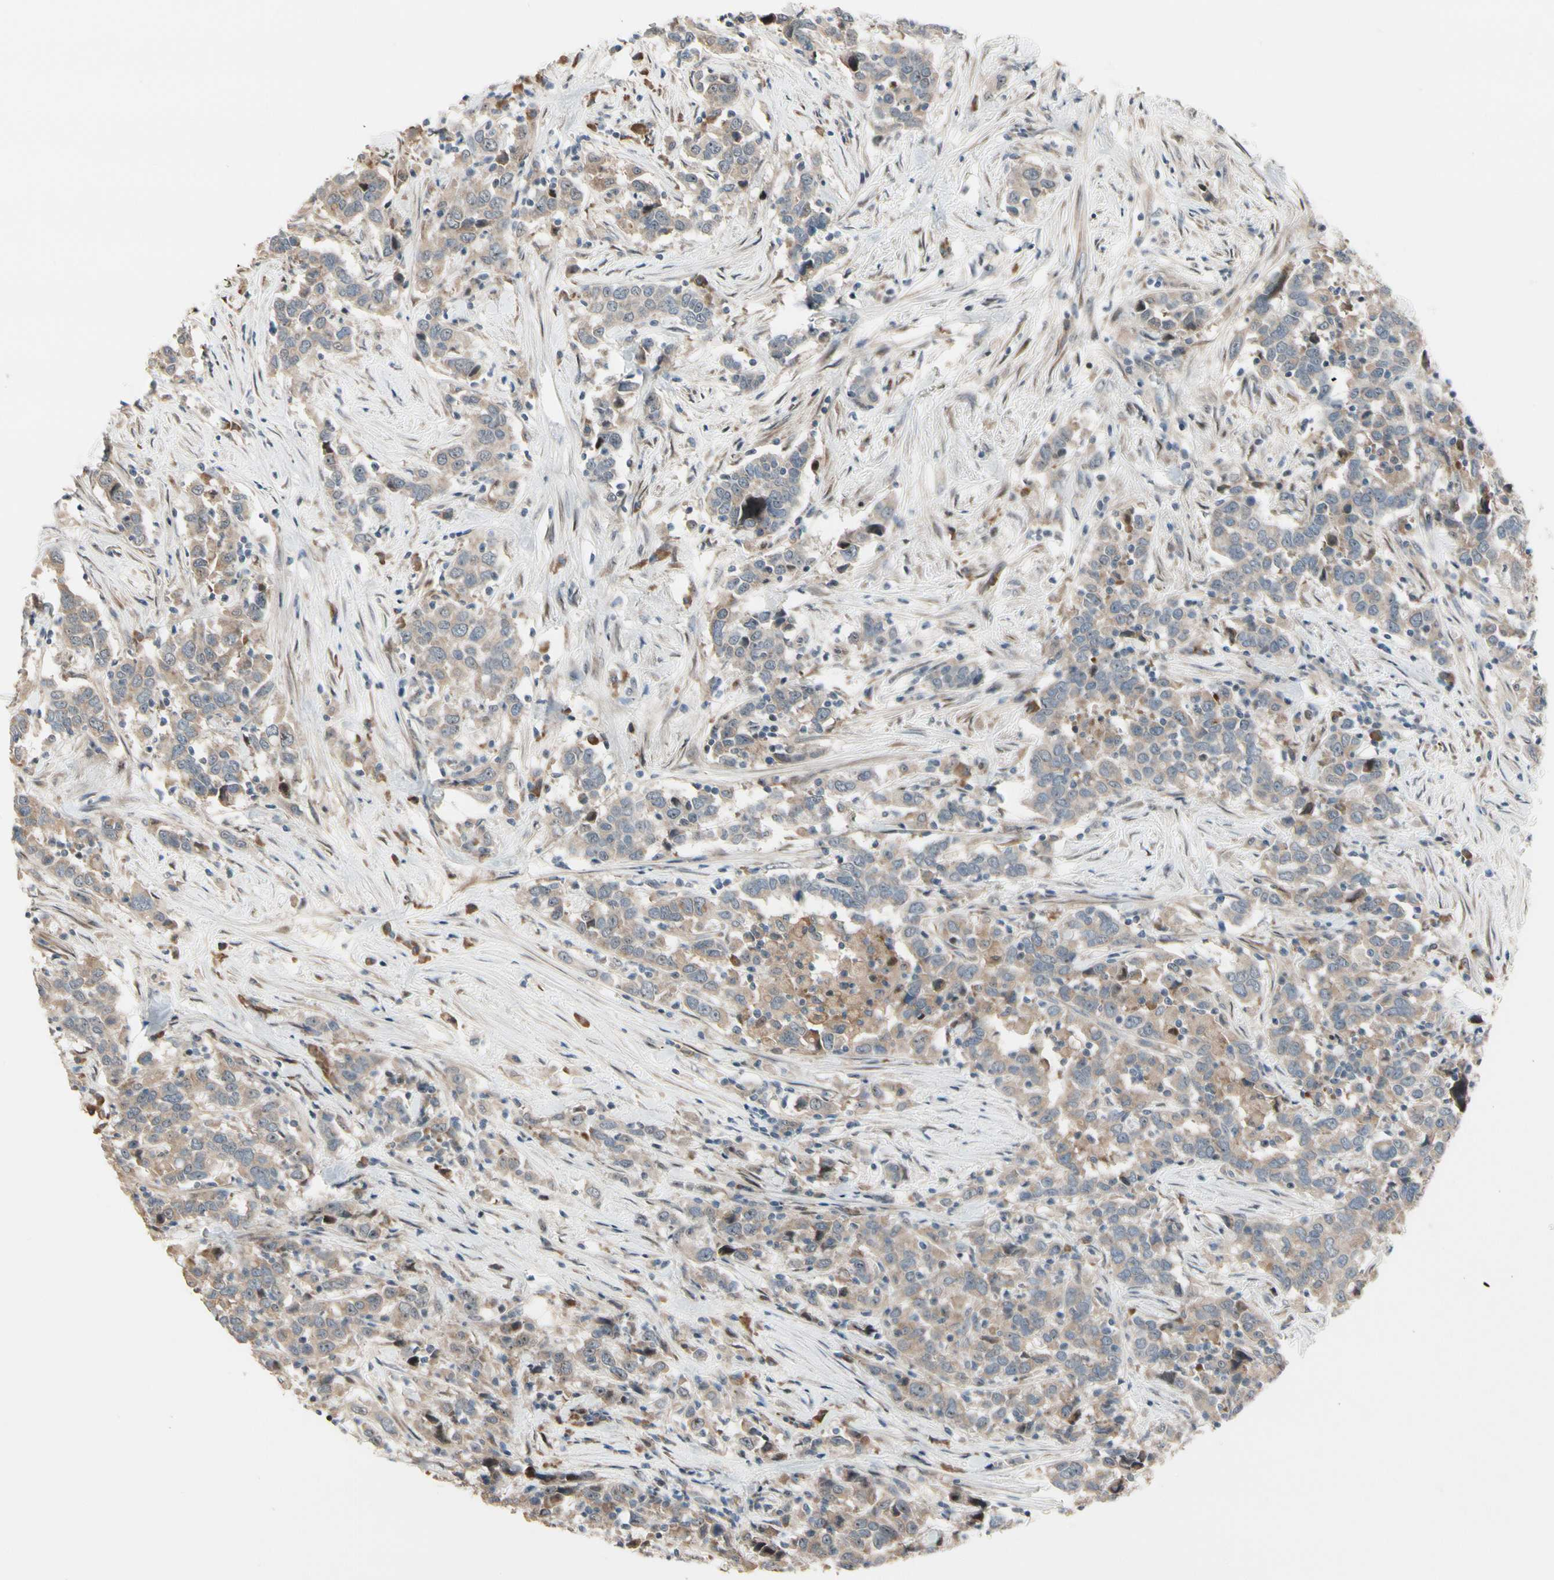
{"staining": {"intensity": "weak", "quantity": "25%-75%", "location": "cytoplasmic/membranous"}, "tissue": "urothelial cancer", "cell_type": "Tumor cells", "image_type": "cancer", "snomed": [{"axis": "morphology", "description": "Urothelial carcinoma, High grade"}, {"axis": "topography", "description": "Urinary bladder"}], "caption": "Immunohistochemical staining of human high-grade urothelial carcinoma demonstrates low levels of weak cytoplasmic/membranous protein expression in approximately 25%-75% of tumor cells.", "gene": "SNX29", "patient": {"sex": "male", "age": 61}}